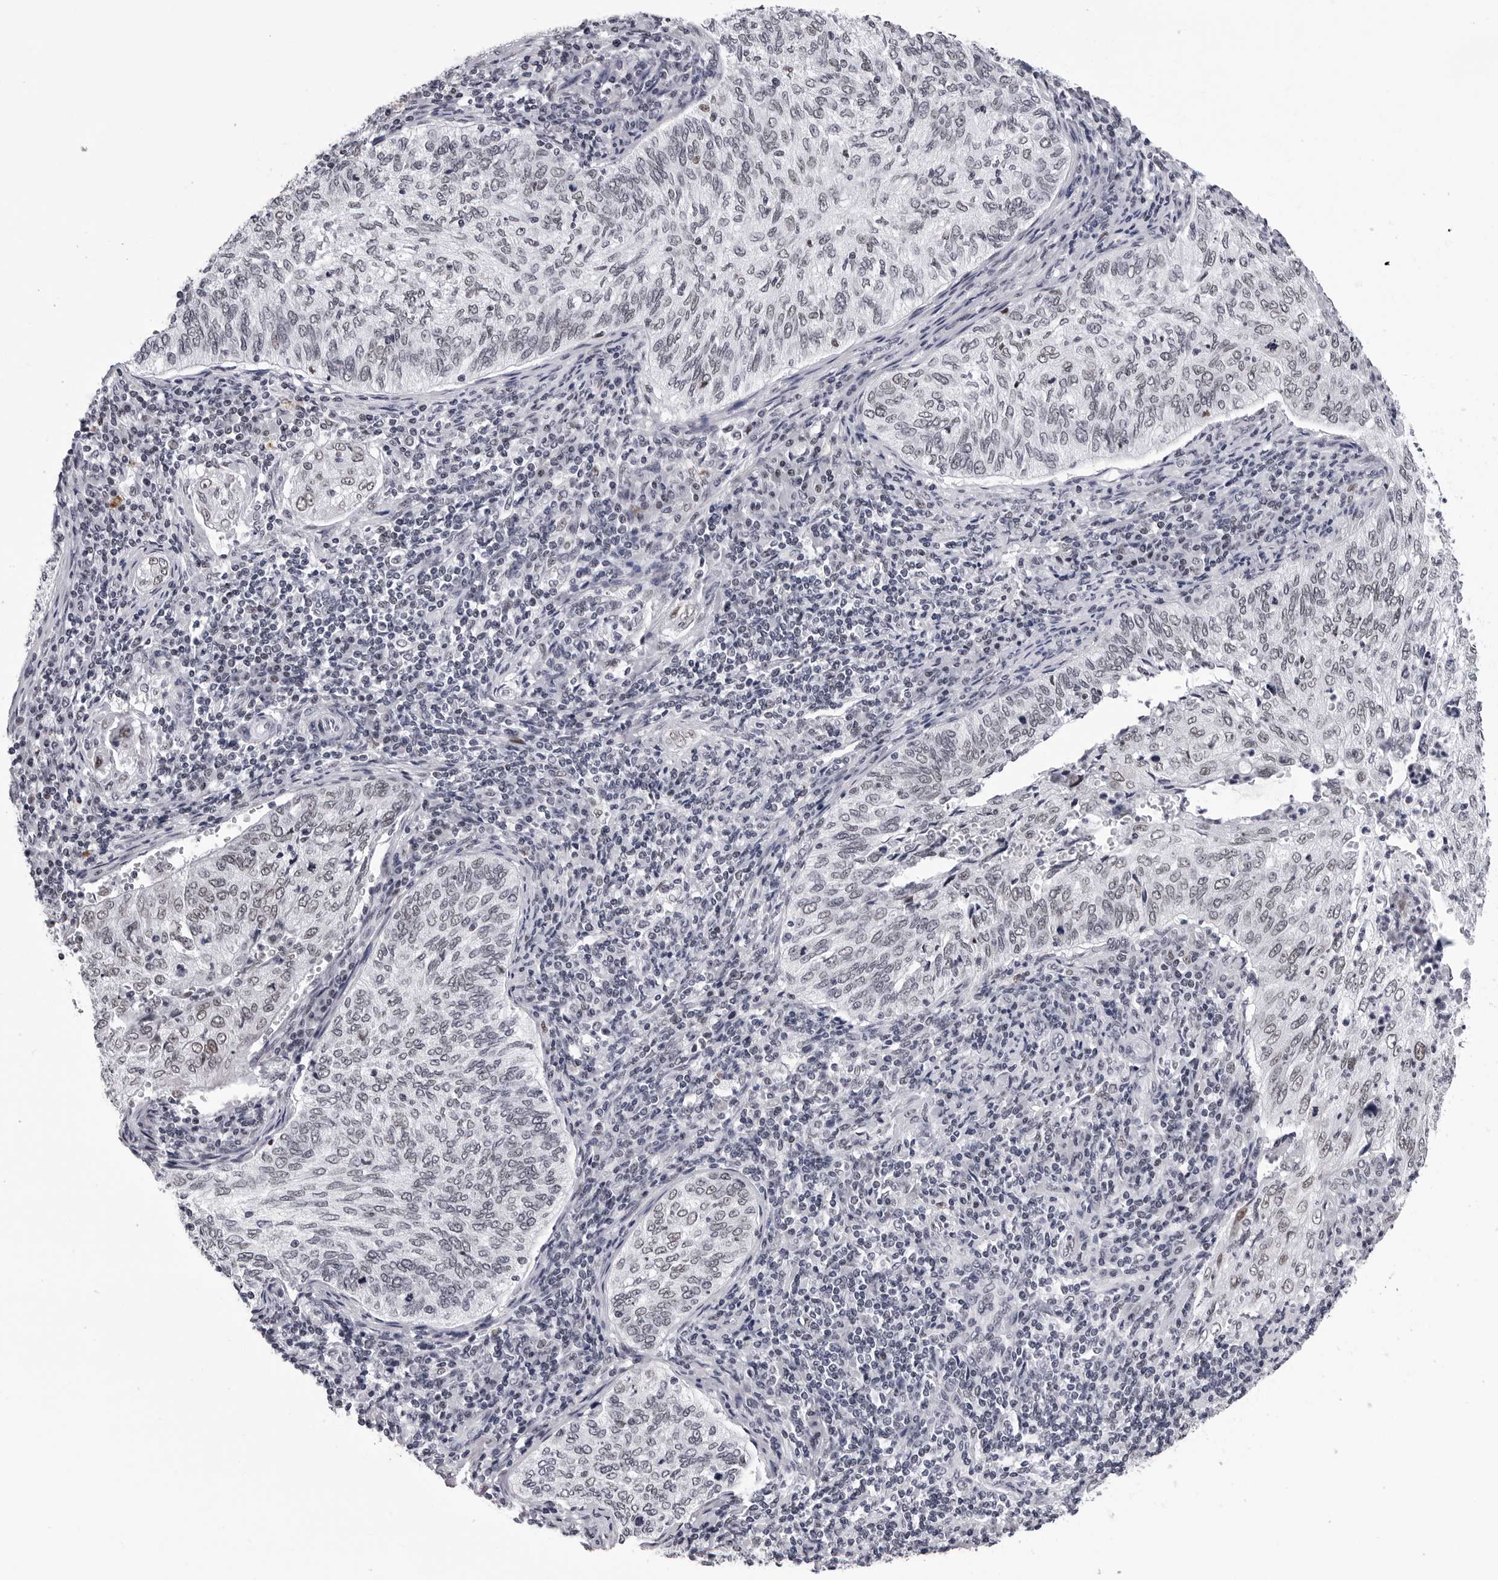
{"staining": {"intensity": "weak", "quantity": "<25%", "location": "nuclear"}, "tissue": "cervical cancer", "cell_type": "Tumor cells", "image_type": "cancer", "snomed": [{"axis": "morphology", "description": "Squamous cell carcinoma, NOS"}, {"axis": "topography", "description": "Cervix"}], "caption": "This is an IHC photomicrograph of cervical cancer (squamous cell carcinoma). There is no positivity in tumor cells.", "gene": "SF3B4", "patient": {"sex": "female", "age": 30}}